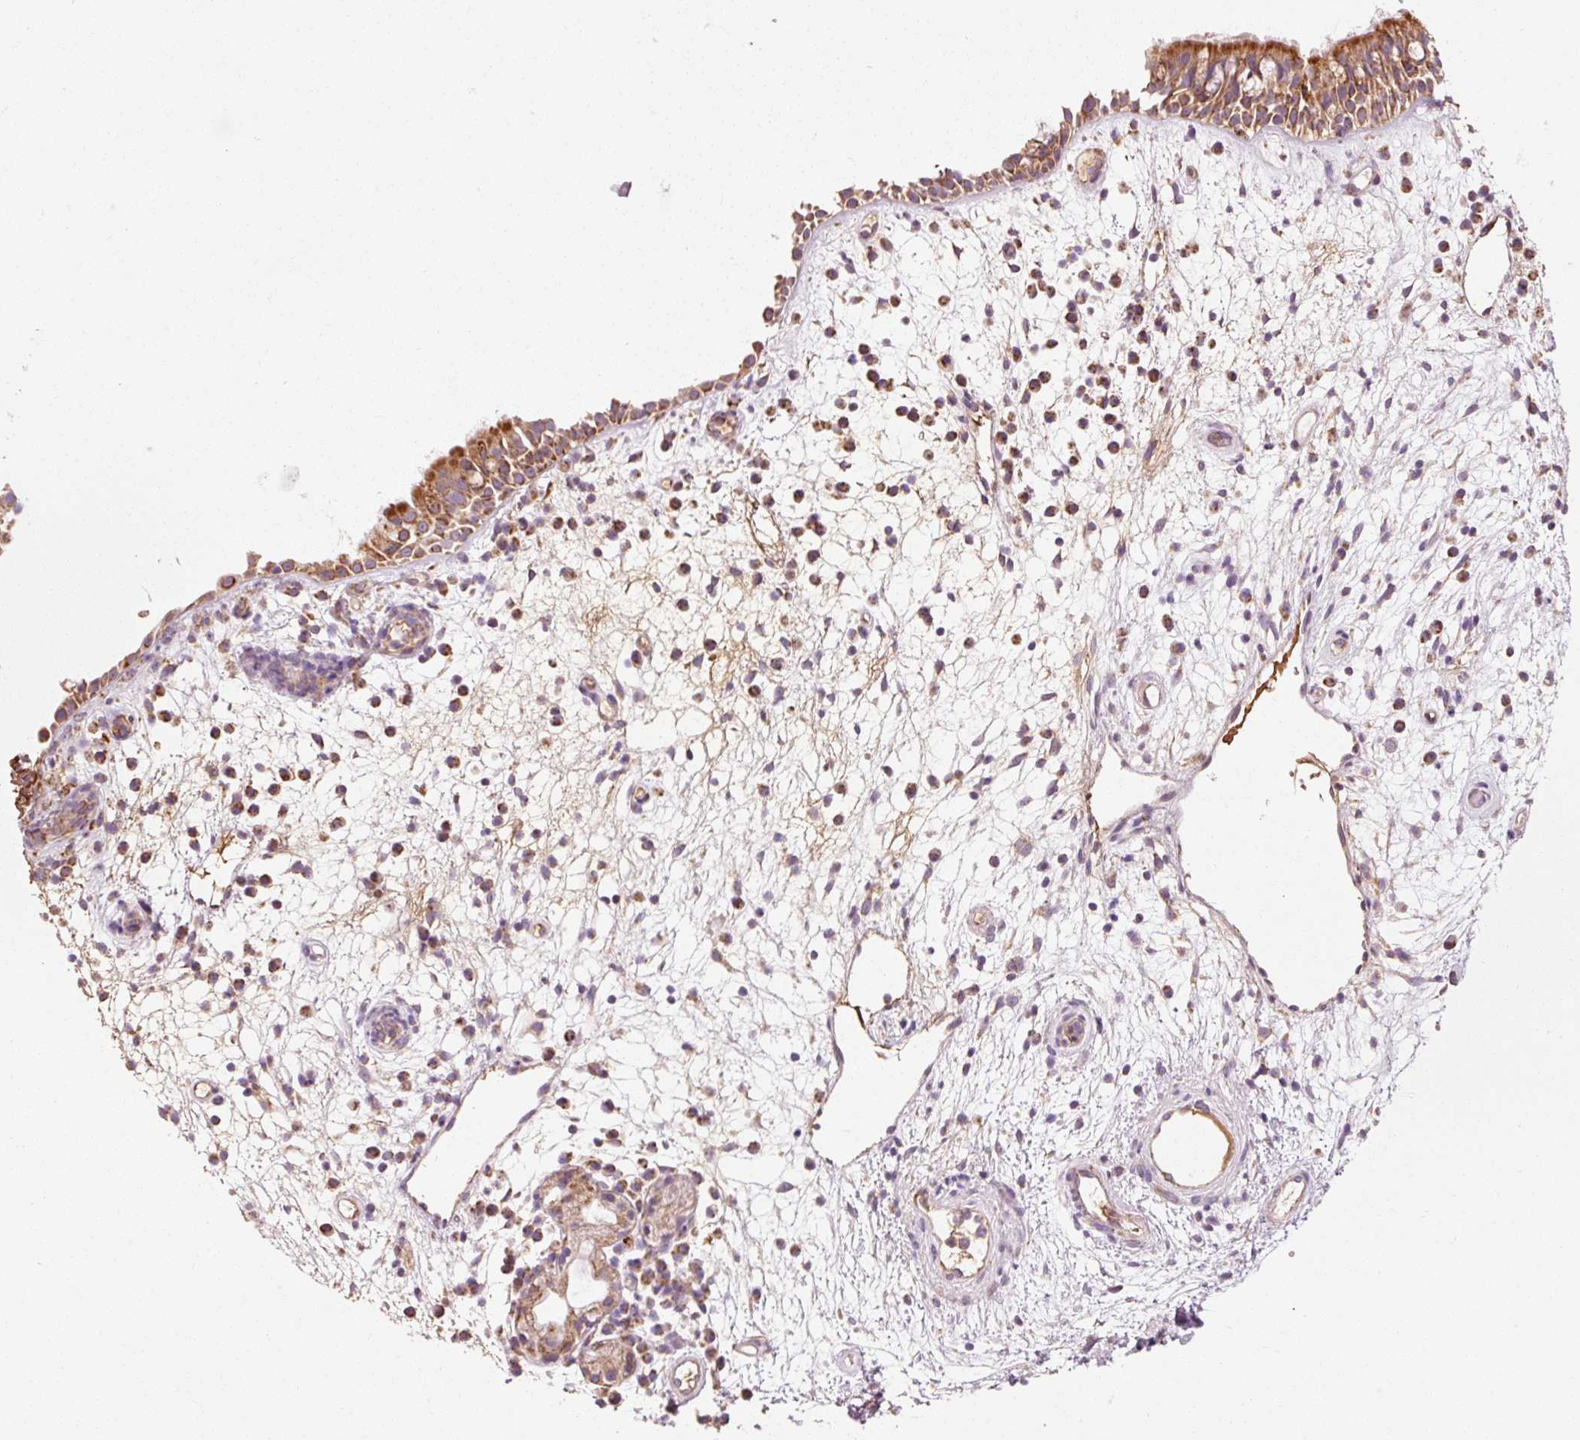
{"staining": {"intensity": "strong", "quantity": ">75%", "location": "cytoplasmic/membranous"}, "tissue": "nasopharynx", "cell_type": "Respiratory epithelial cells", "image_type": "normal", "snomed": [{"axis": "morphology", "description": "Normal tissue, NOS"}, {"axis": "morphology", "description": "Inflammation, NOS"}, {"axis": "topography", "description": "Nasopharynx"}], "caption": "Human nasopharynx stained for a protein (brown) exhibits strong cytoplasmic/membranous positive staining in approximately >75% of respiratory epithelial cells.", "gene": "NDUFB4", "patient": {"sex": "male", "age": 54}}